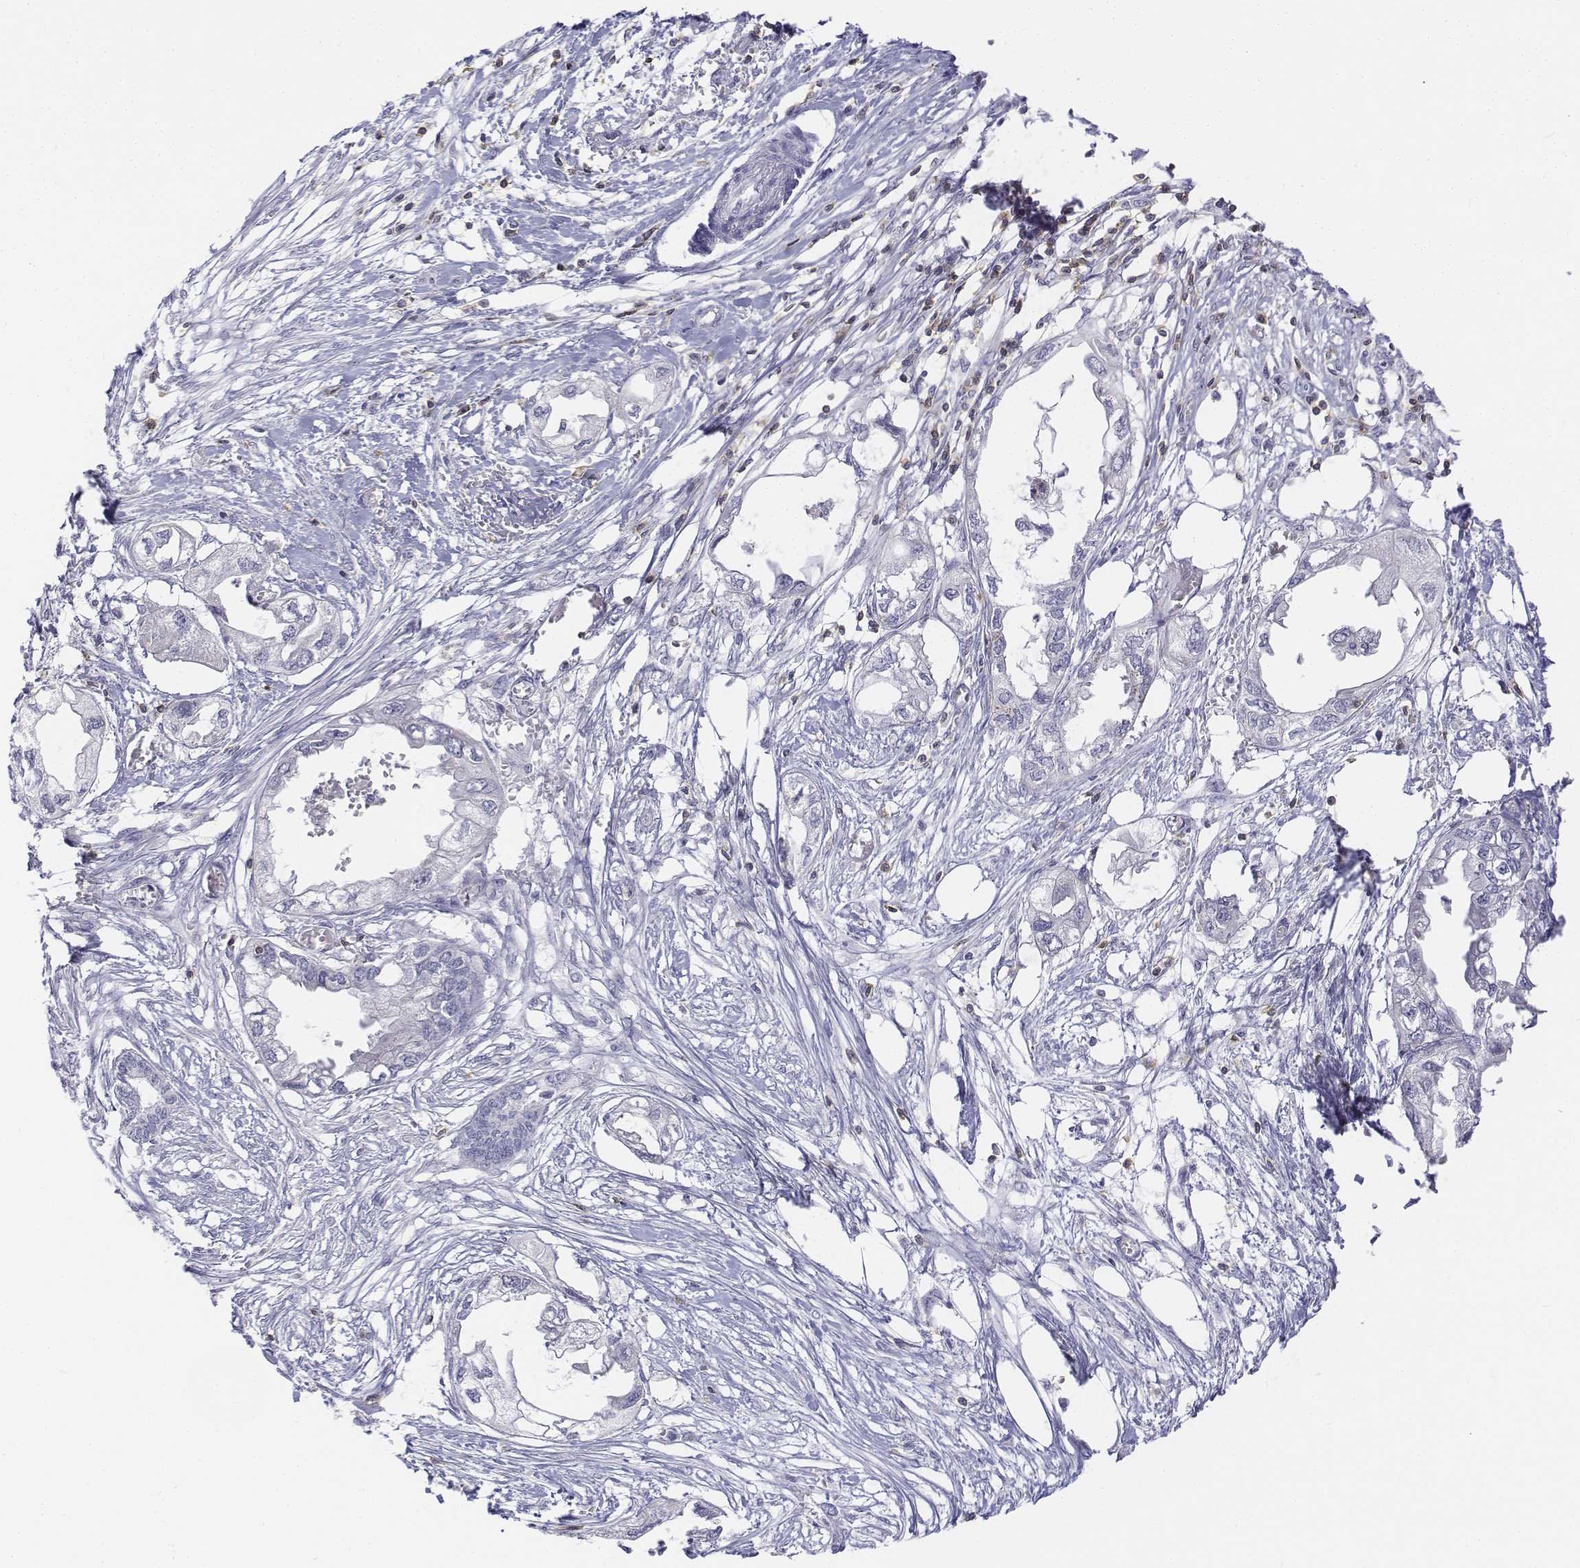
{"staining": {"intensity": "negative", "quantity": "none", "location": "none"}, "tissue": "endometrial cancer", "cell_type": "Tumor cells", "image_type": "cancer", "snomed": [{"axis": "morphology", "description": "Adenocarcinoma, NOS"}, {"axis": "morphology", "description": "Adenocarcinoma, metastatic, NOS"}, {"axis": "topography", "description": "Adipose tissue"}, {"axis": "topography", "description": "Endometrium"}], "caption": "Immunohistochemistry (IHC) of human adenocarcinoma (endometrial) reveals no expression in tumor cells.", "gene": "CD3E", "patient": {"sex": "female", "age": 67}}